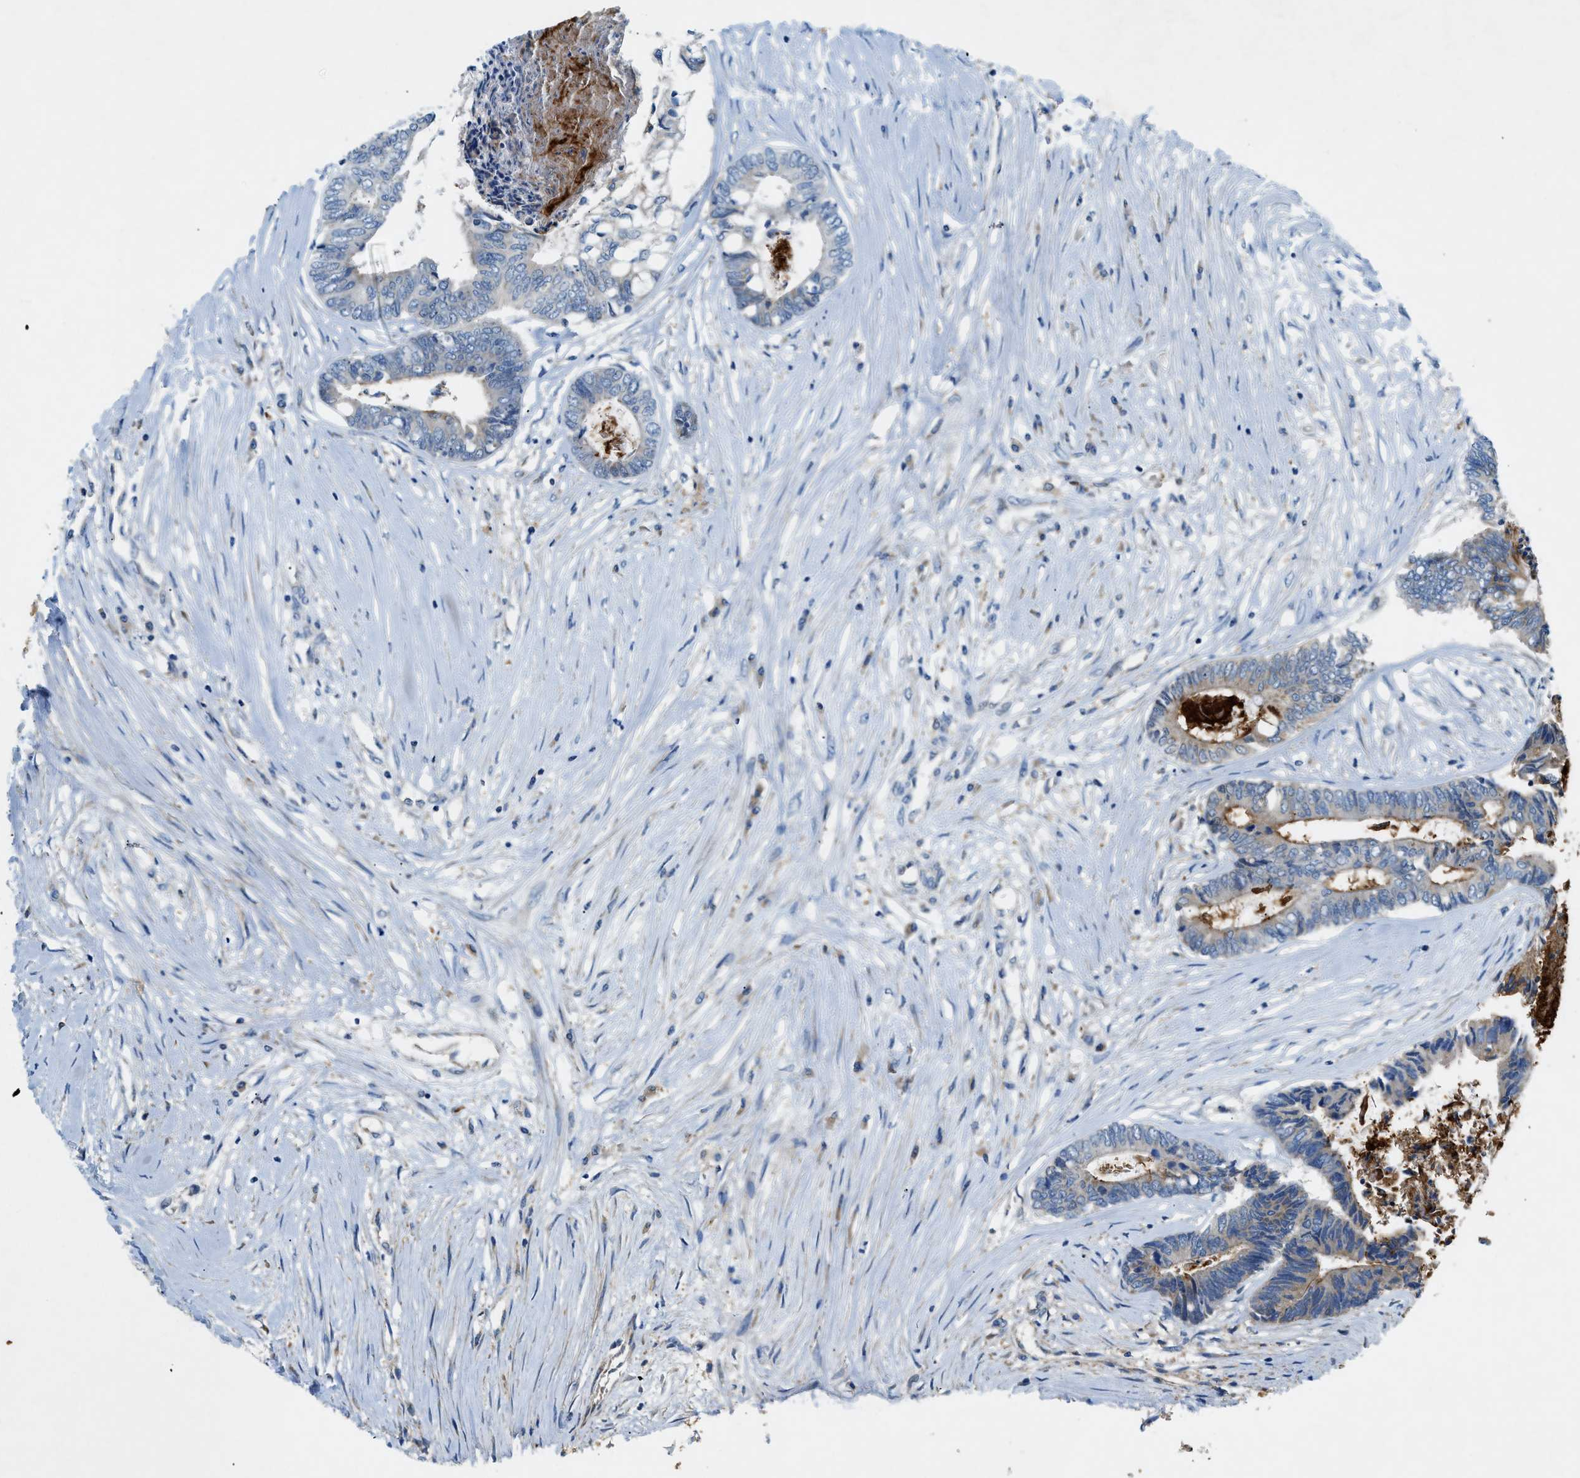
{"staining": {"intensity": "moderate", "quantity": "25%-75%", "location": "cytoplasmic/membranous"}, "tissue": "colorectal cancer", "cell_type": "Tumor cells", "image_type": "cancer", "snomed": [{"axis": "morphology", "description": "Adenocarcinoma, NOS"}, {"axis": "topography", "description": "Rectum"}], "caption": "Colorectal cancer stained with a brown dye demonstrates moderate cytoplasmic/membranous positive positivity in about 25%-75% of tumor cells.", "gene": "ZDHHC13", "patient": {"sex": "male", "age": 63}}